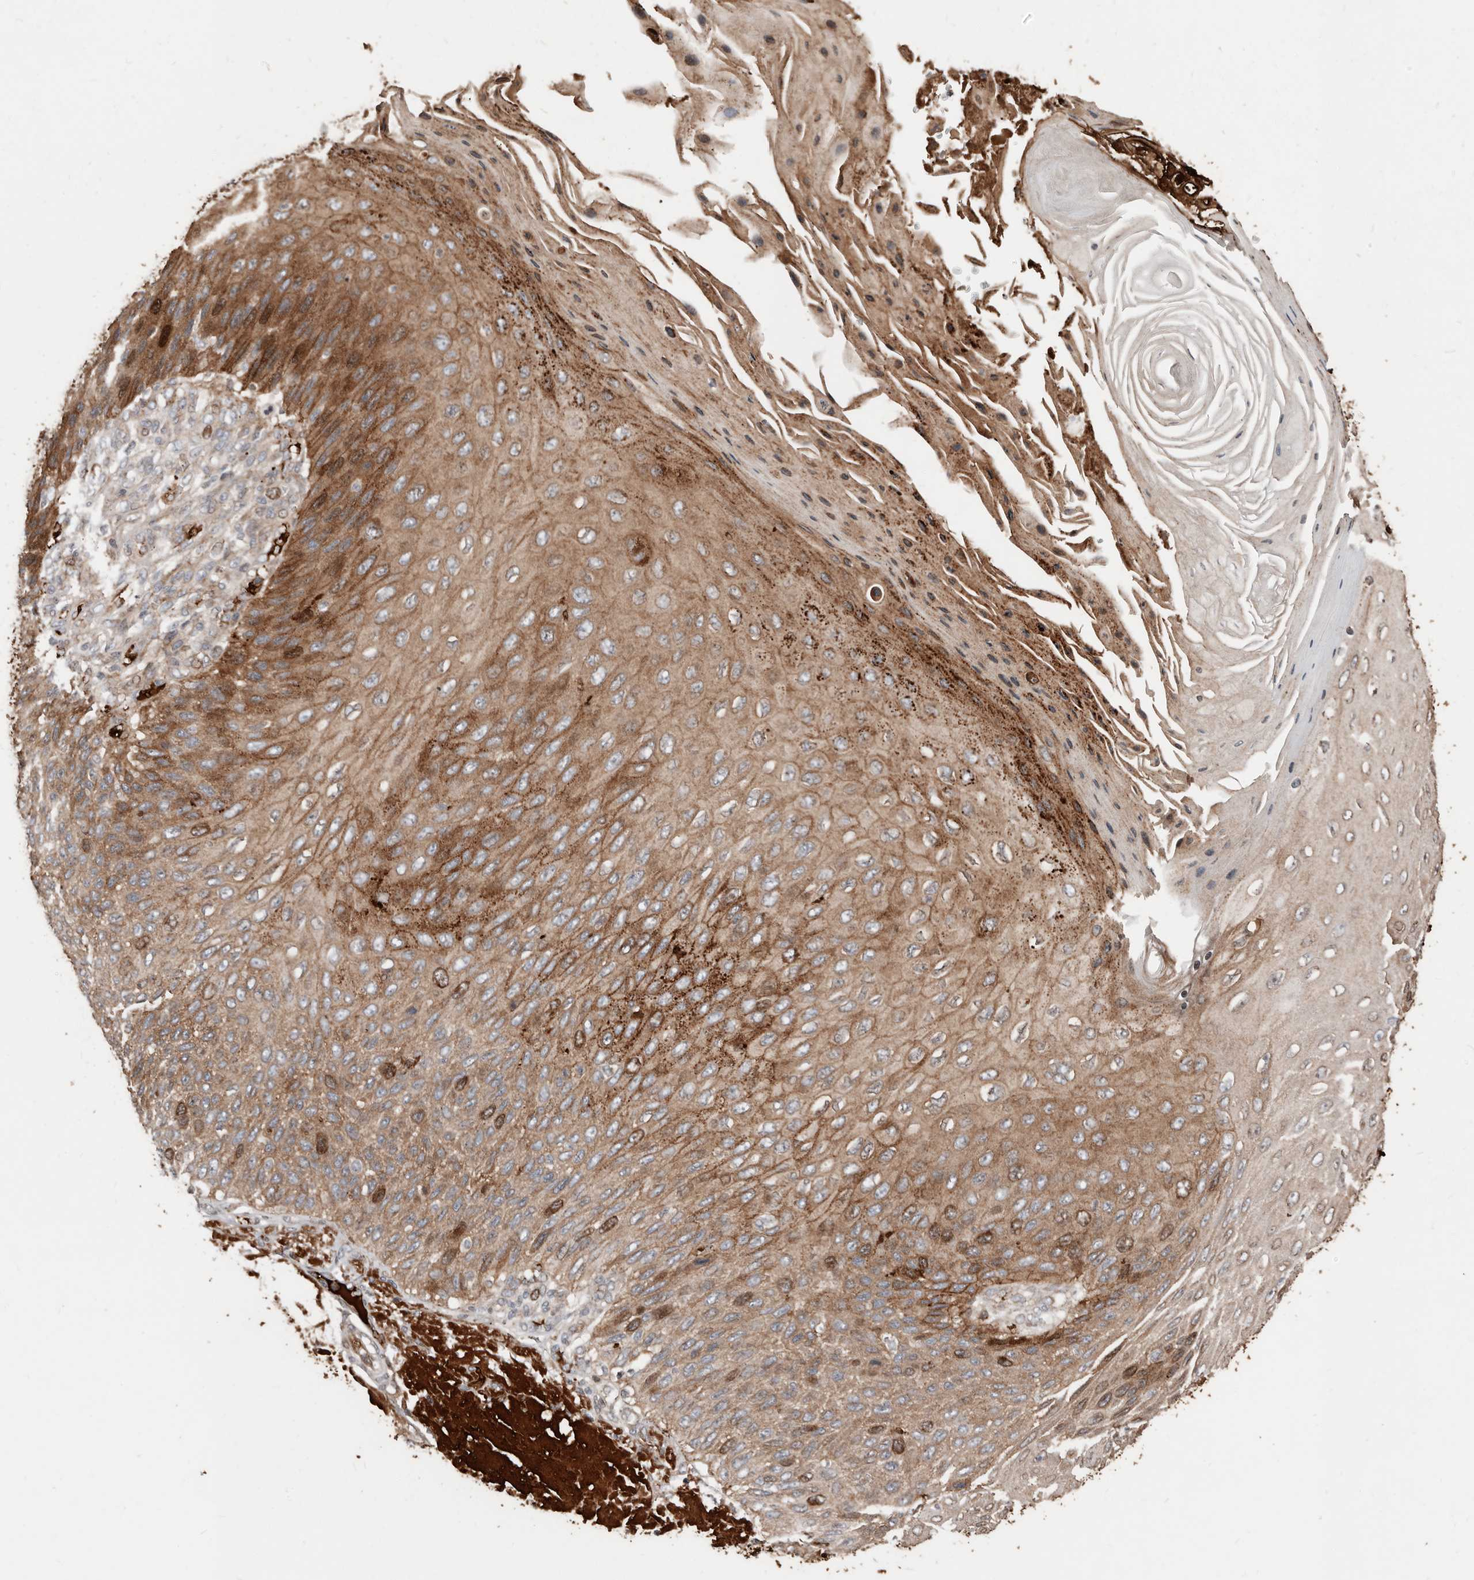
{"staining": {"intensity": "moderate", "quantity": ">75%", "location": "cytoplasmic/membranous,nuclear"}, "tissue": "skin cancer", "cell_type": "Tumor cells", "image_type": "cancer", "snomed": [{"axis": "morphology", "description": "Squamous cell carcinoma, NOS"}, {"axis": "topography", "description": "Skin"}], "caption": "The immunohistochemical stain highlights moderate cytoplasmic/membranous and nuclear staining in tumor cells of skin cancer tissue.", "gene": "SMYD4", "patient": {"sex": "female", "age": 88}}